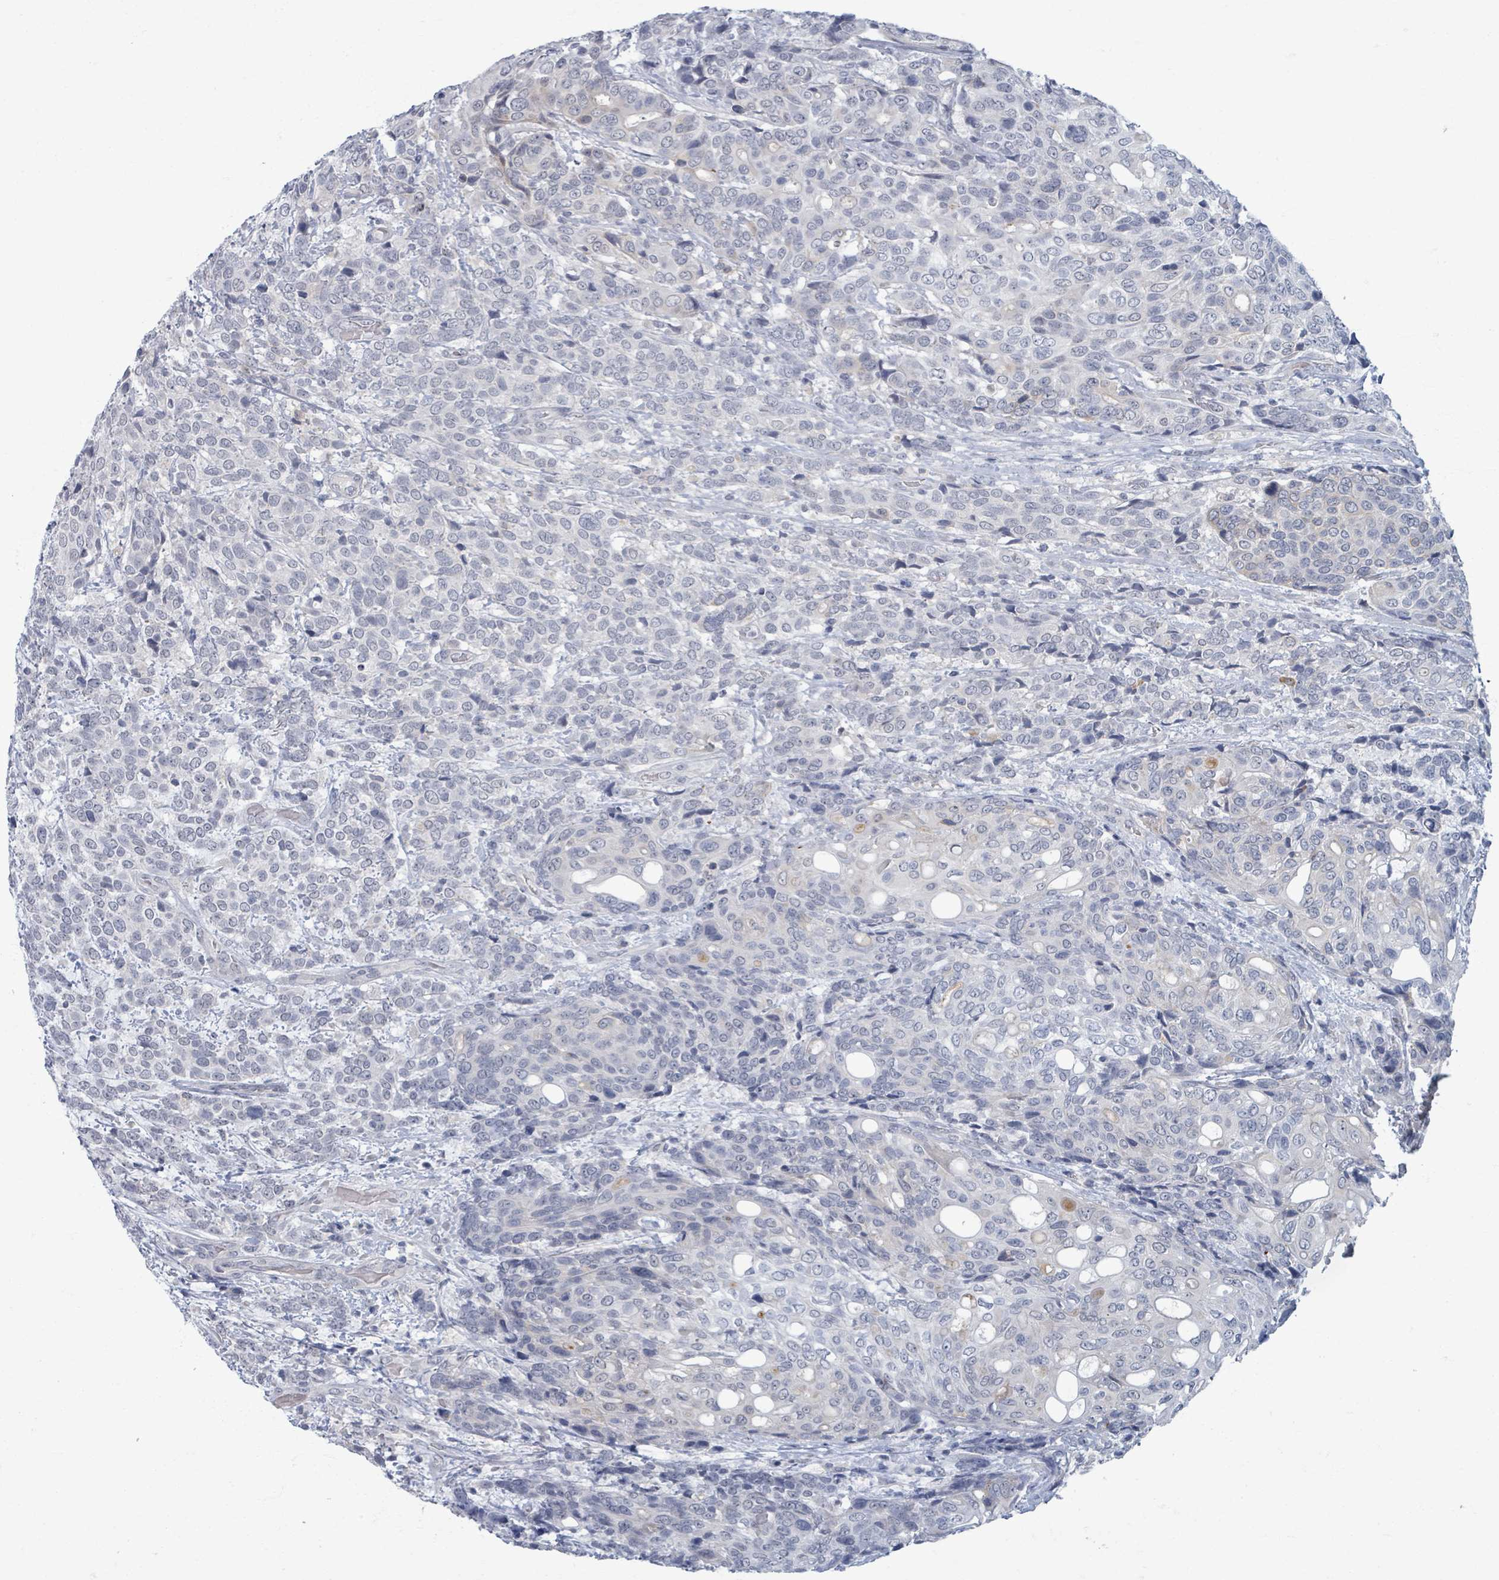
{"staining": {"intensity": "negative", "quantity": "none", "location": "none"}, "tissue": "urothelial cancer", "cell_type": "Tumor cells", "image_type": "cancer", "snomed": [{"axis": "morphology", "description": "Urothelial carcinoma, High grade"}, {"axis": "topography", "description": "Urinary bladder"}], "caption": "This histopathology image is of urothelial cancer stained with immunohistochemistry (IHC) to label a protein in brown with the nuclei are counter-stained blue. There is no positivity in tumor cells. (DAB (3,3'-diaminobenzidine) immunohistochemistry, high magnification).", "gene": "WNT11", "patient": {"sex": "female", "age": 70}}